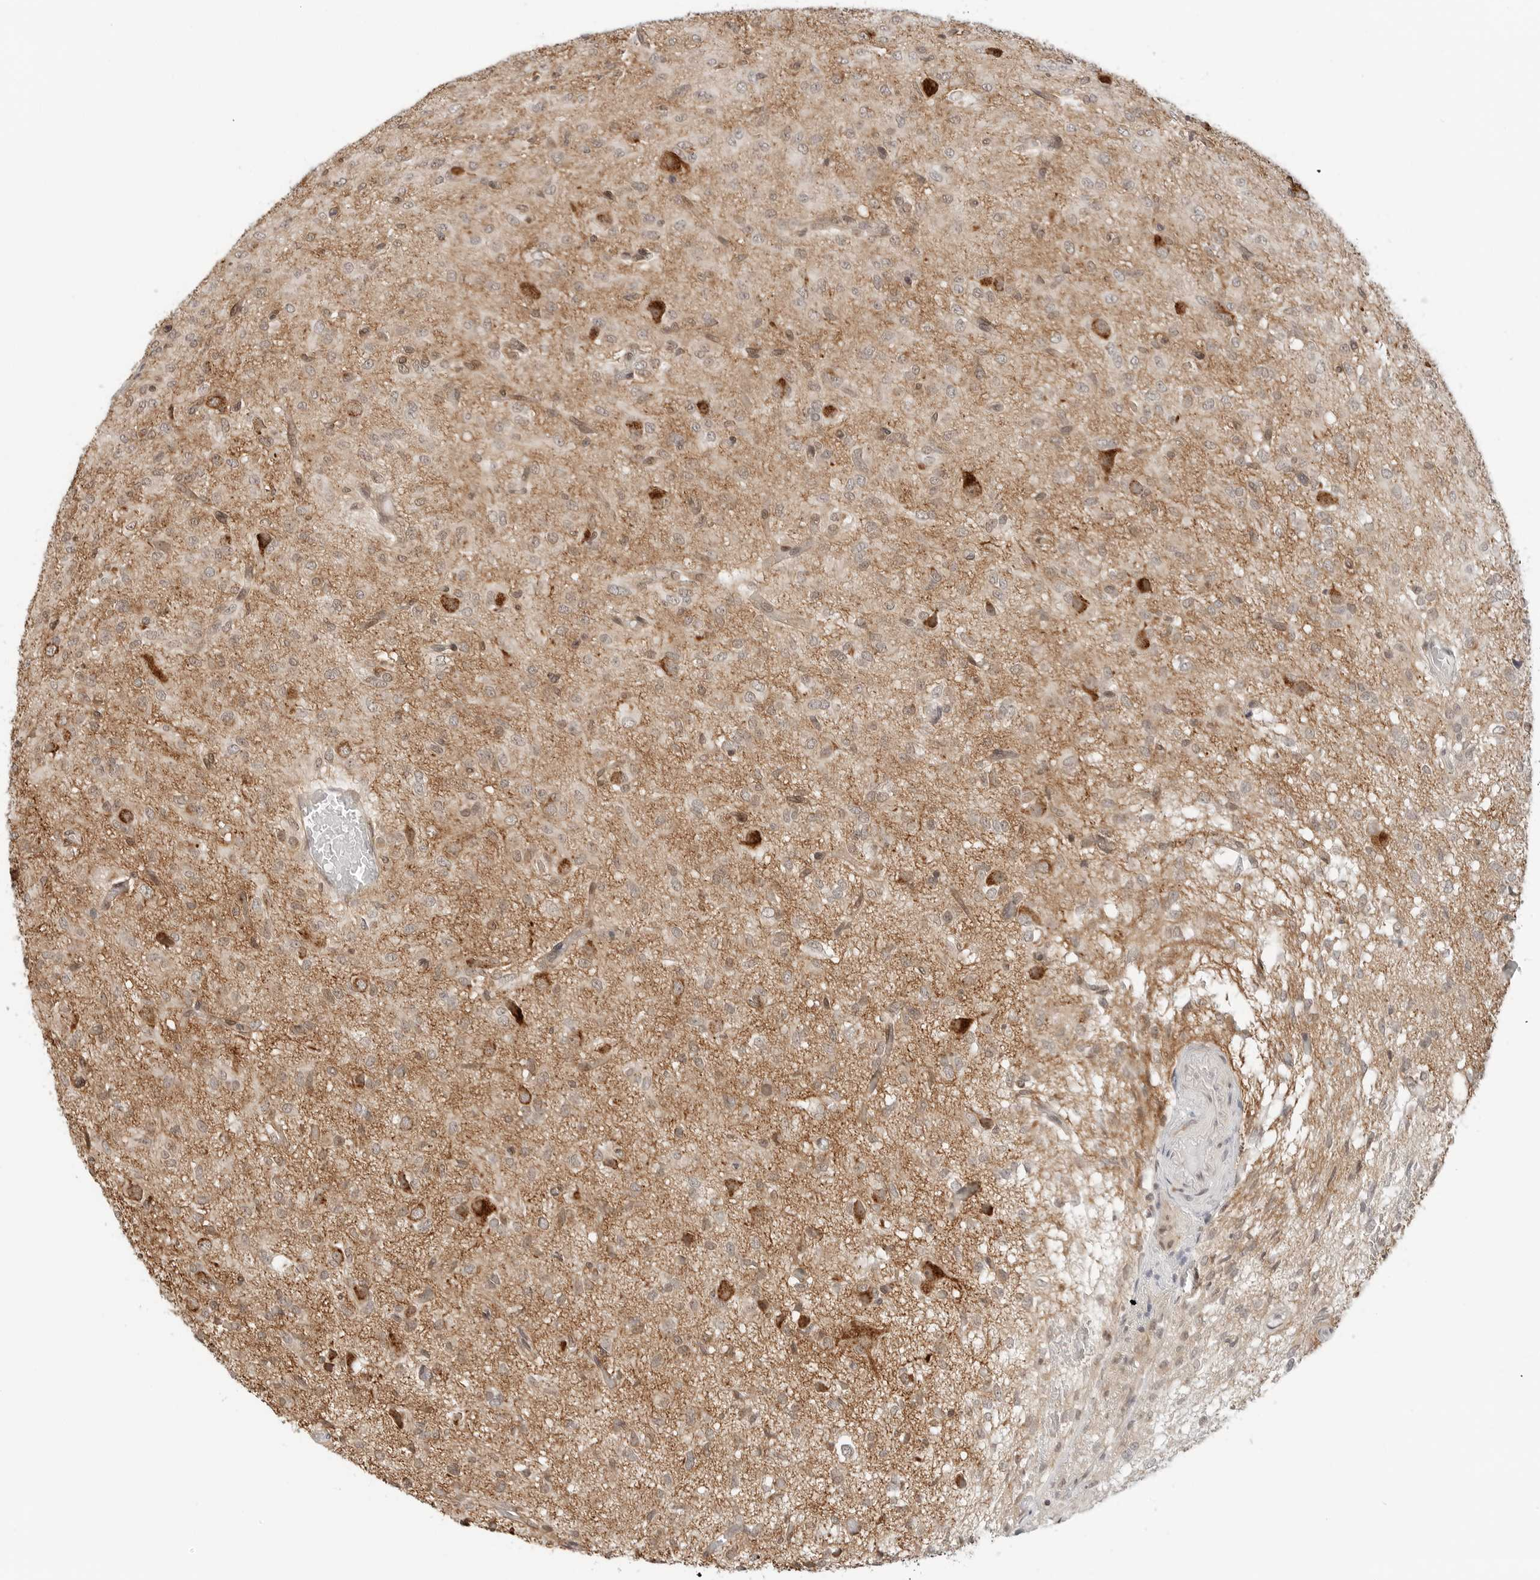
{"staining": {"intensity": "moderate", "quantity": ">75%", "location": "cytoplasmic/membranous"}, "tissue": "glioma", "cell_type": "Tumor cells", "image_type": "cancer", "snomed": [{"axis": "morphology", "description": "Glioma, malignant, High grade"}, {"axis": "topography", "description": "Brain"}], "caption": "Immunohistochemistry (IHC) of human glioma displays medium levels of moderate cytoplasmic/membranous expression in about >75% of tumor cells.", "gene": "POLR3GL", "patient": {"sex": "female", "age": 59}}